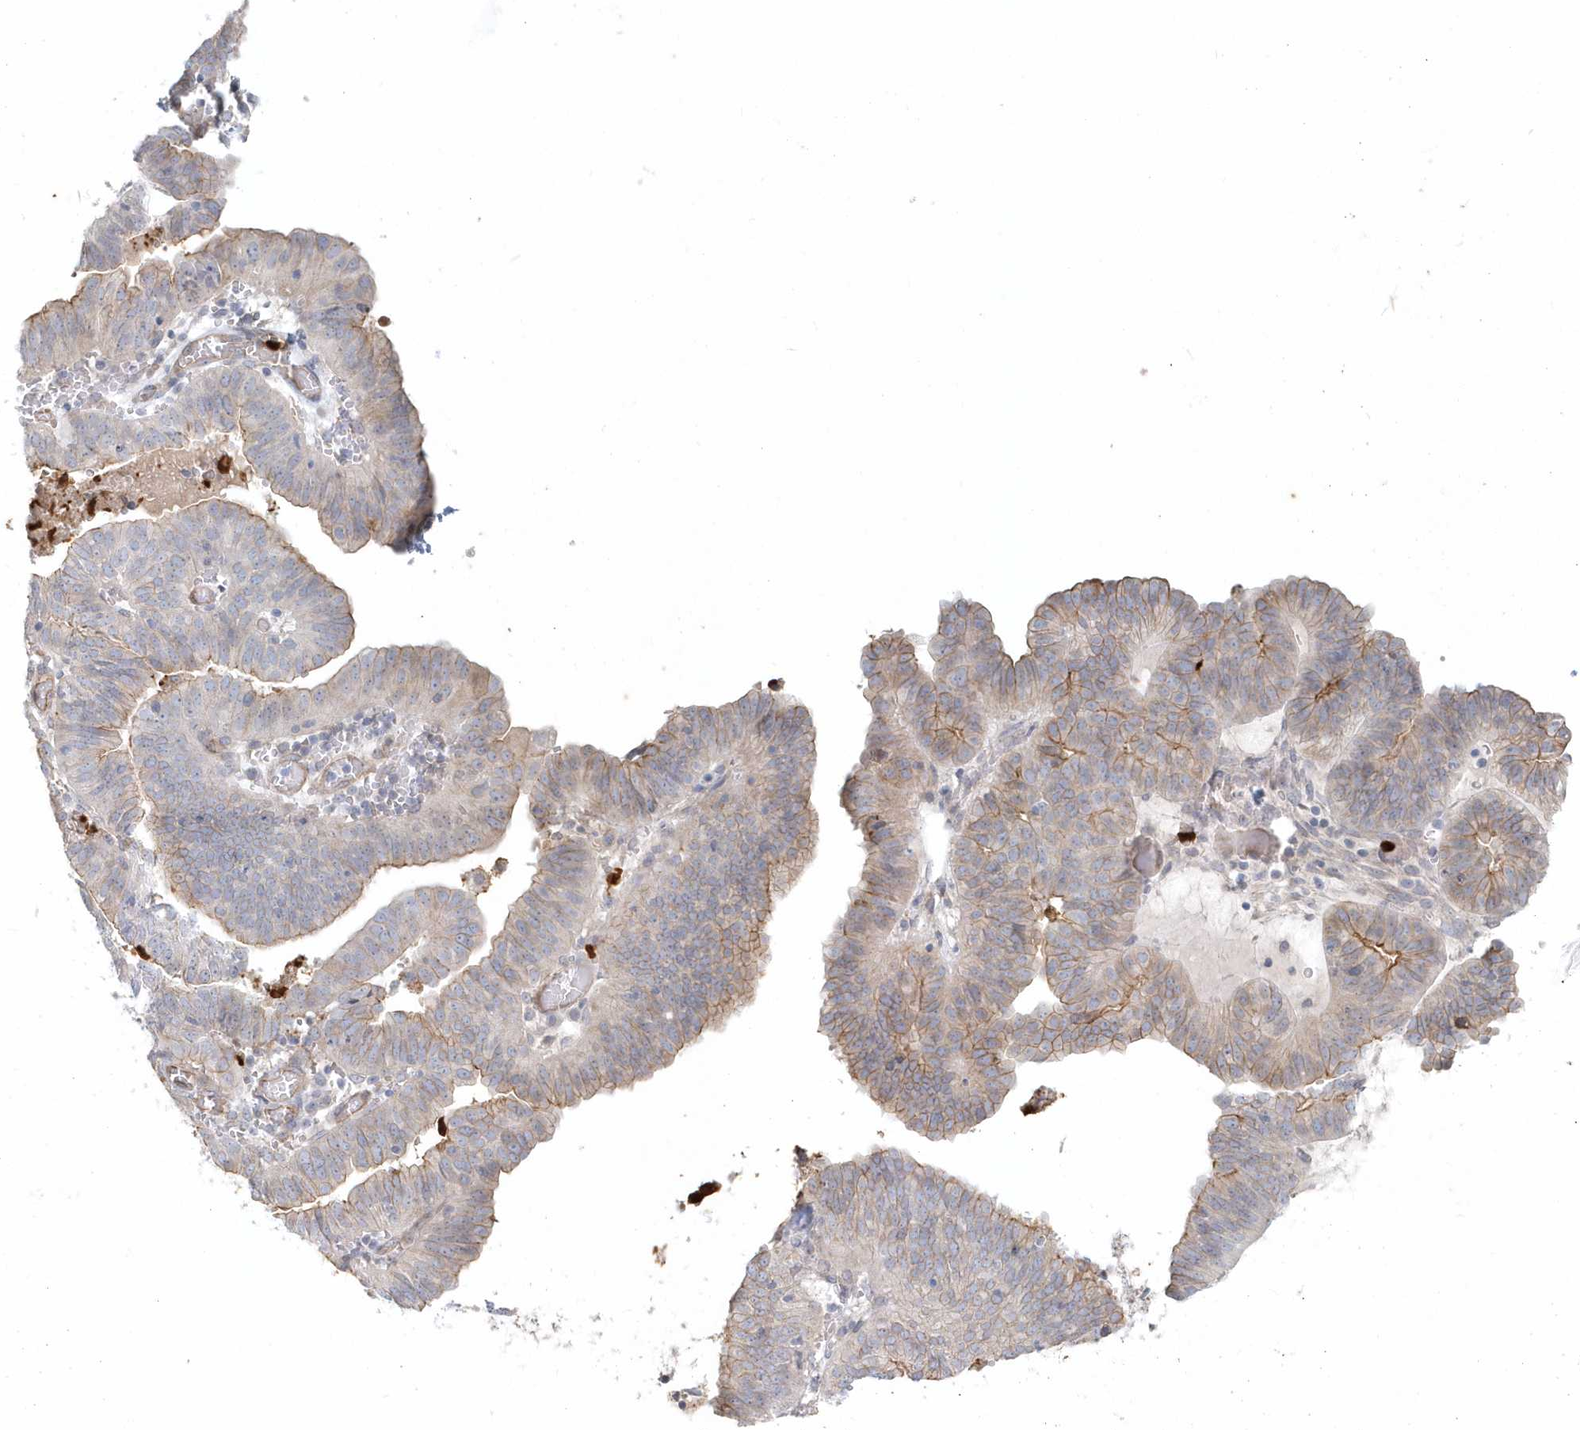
{"staining": {"intensity": "moderate", "quantity": "<25%", "location": "cytoplasmic/membranous"}, "tissue": "endometrial cancer", "cell_type": "Tumor cells", "image_type": "cancer", "snomed": [{"axis": "morphology", "description": "Adenocarcinoma, NOS"}, {"axis": "topography", "description": "Uterus"}], "caption": "Tumor cells exhibit low levels of moderate cytoplasmic/membranous expression in approximately <25% of cells in endometrial adenocarcinoma.", "gene": "DNAH1", "patient": {"sex": "female", "age": 77}}